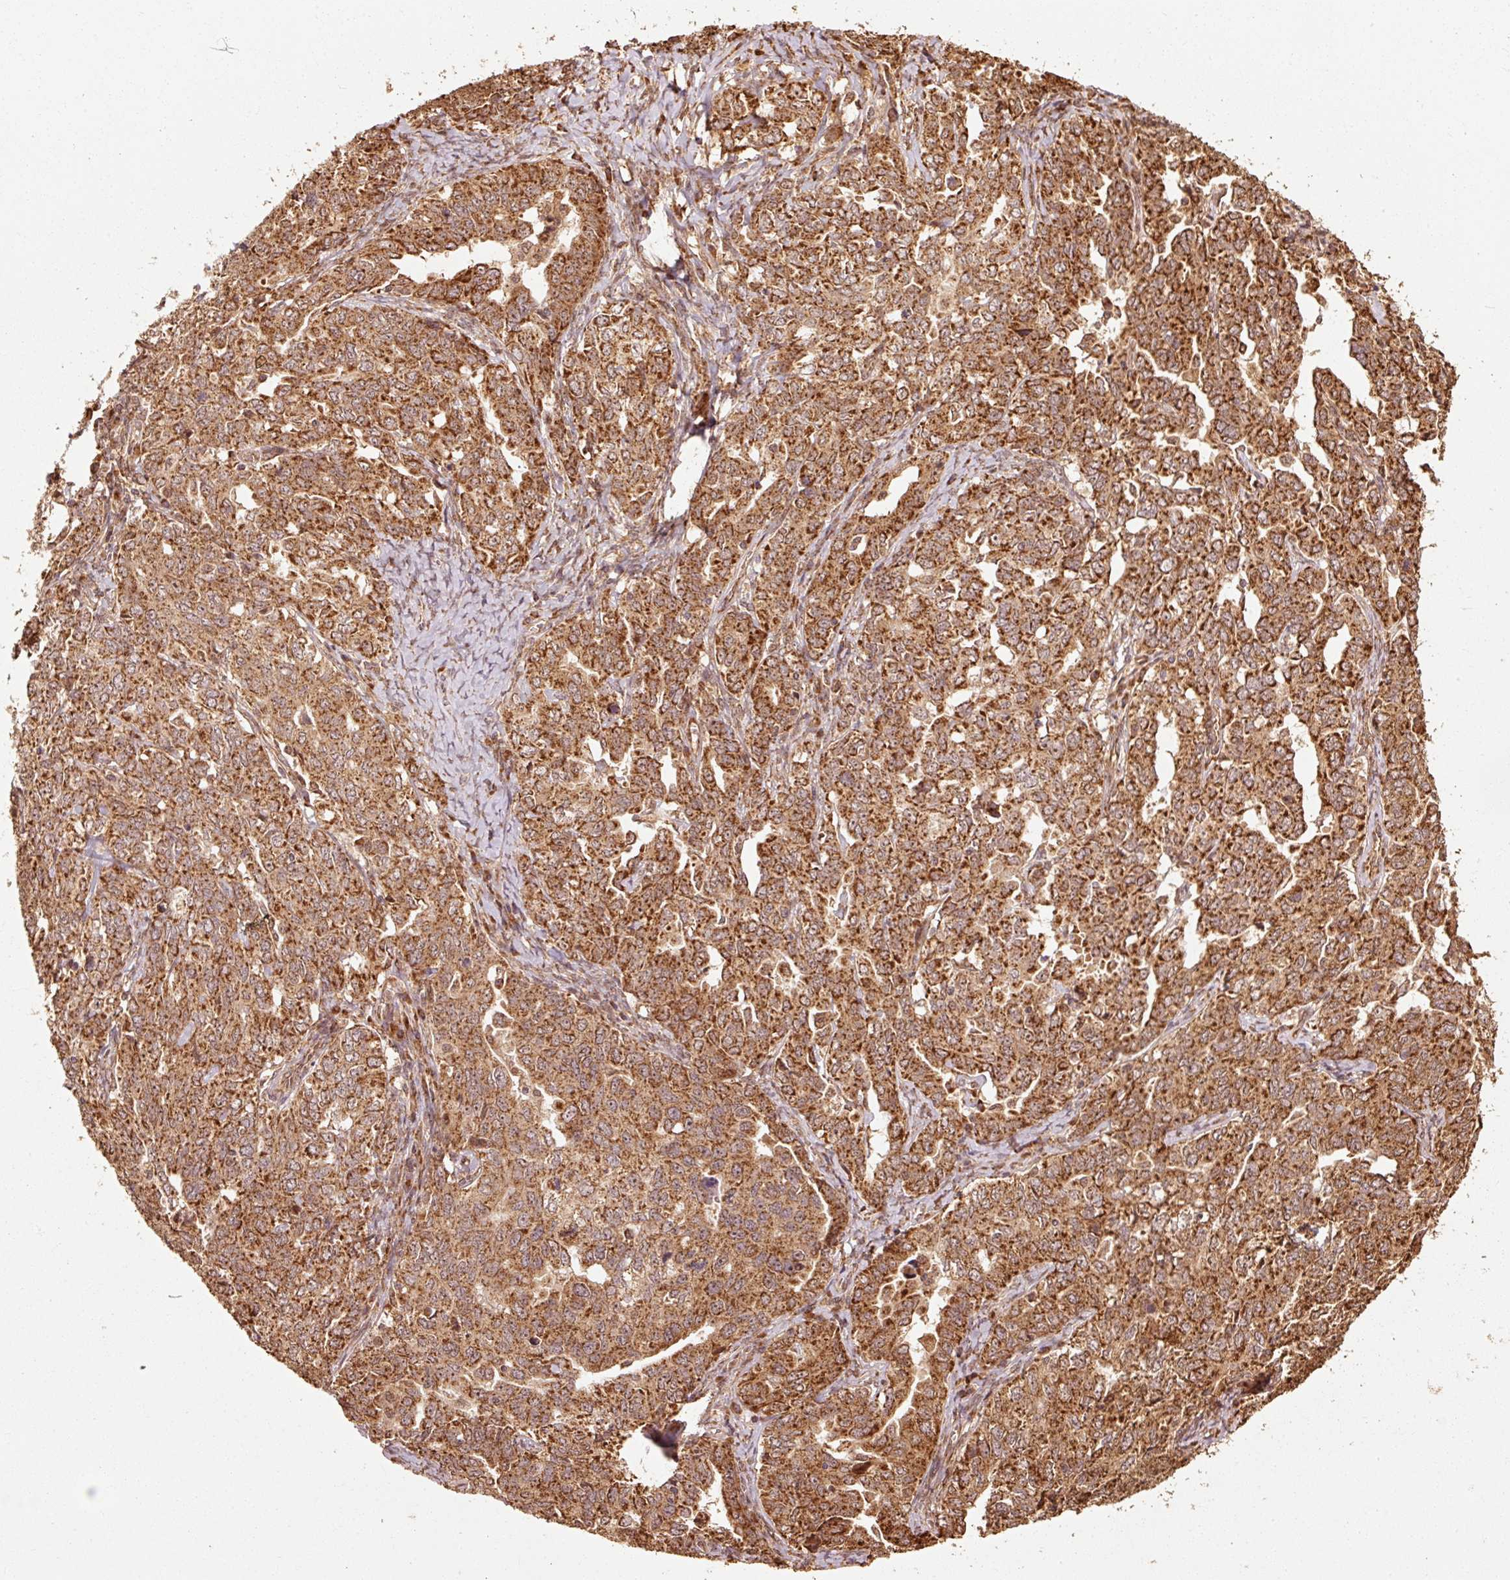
{"staining": {"intensity": "strong", "quantity": ">75%", "location": "cytoplasmic/membranous"}, "tissue": "ovarian cancer", "cell_type": "Tumor cells", "image_type": "cancer", "snomed": [{"axis": "morphology", "description": "Carcinoma, endometroid"}, {"axis": "topography", "description": "Ovary"}], "caption": "This histopathology image displays immunohistochemistry staining of human ovarian cancer (endometroid carcinoma), with high strong cytoplasmic/membranous positivity in about >75% of tumor cells.", "gene": "MRPL16", "patient": {"sex": "female", "age": 62}}